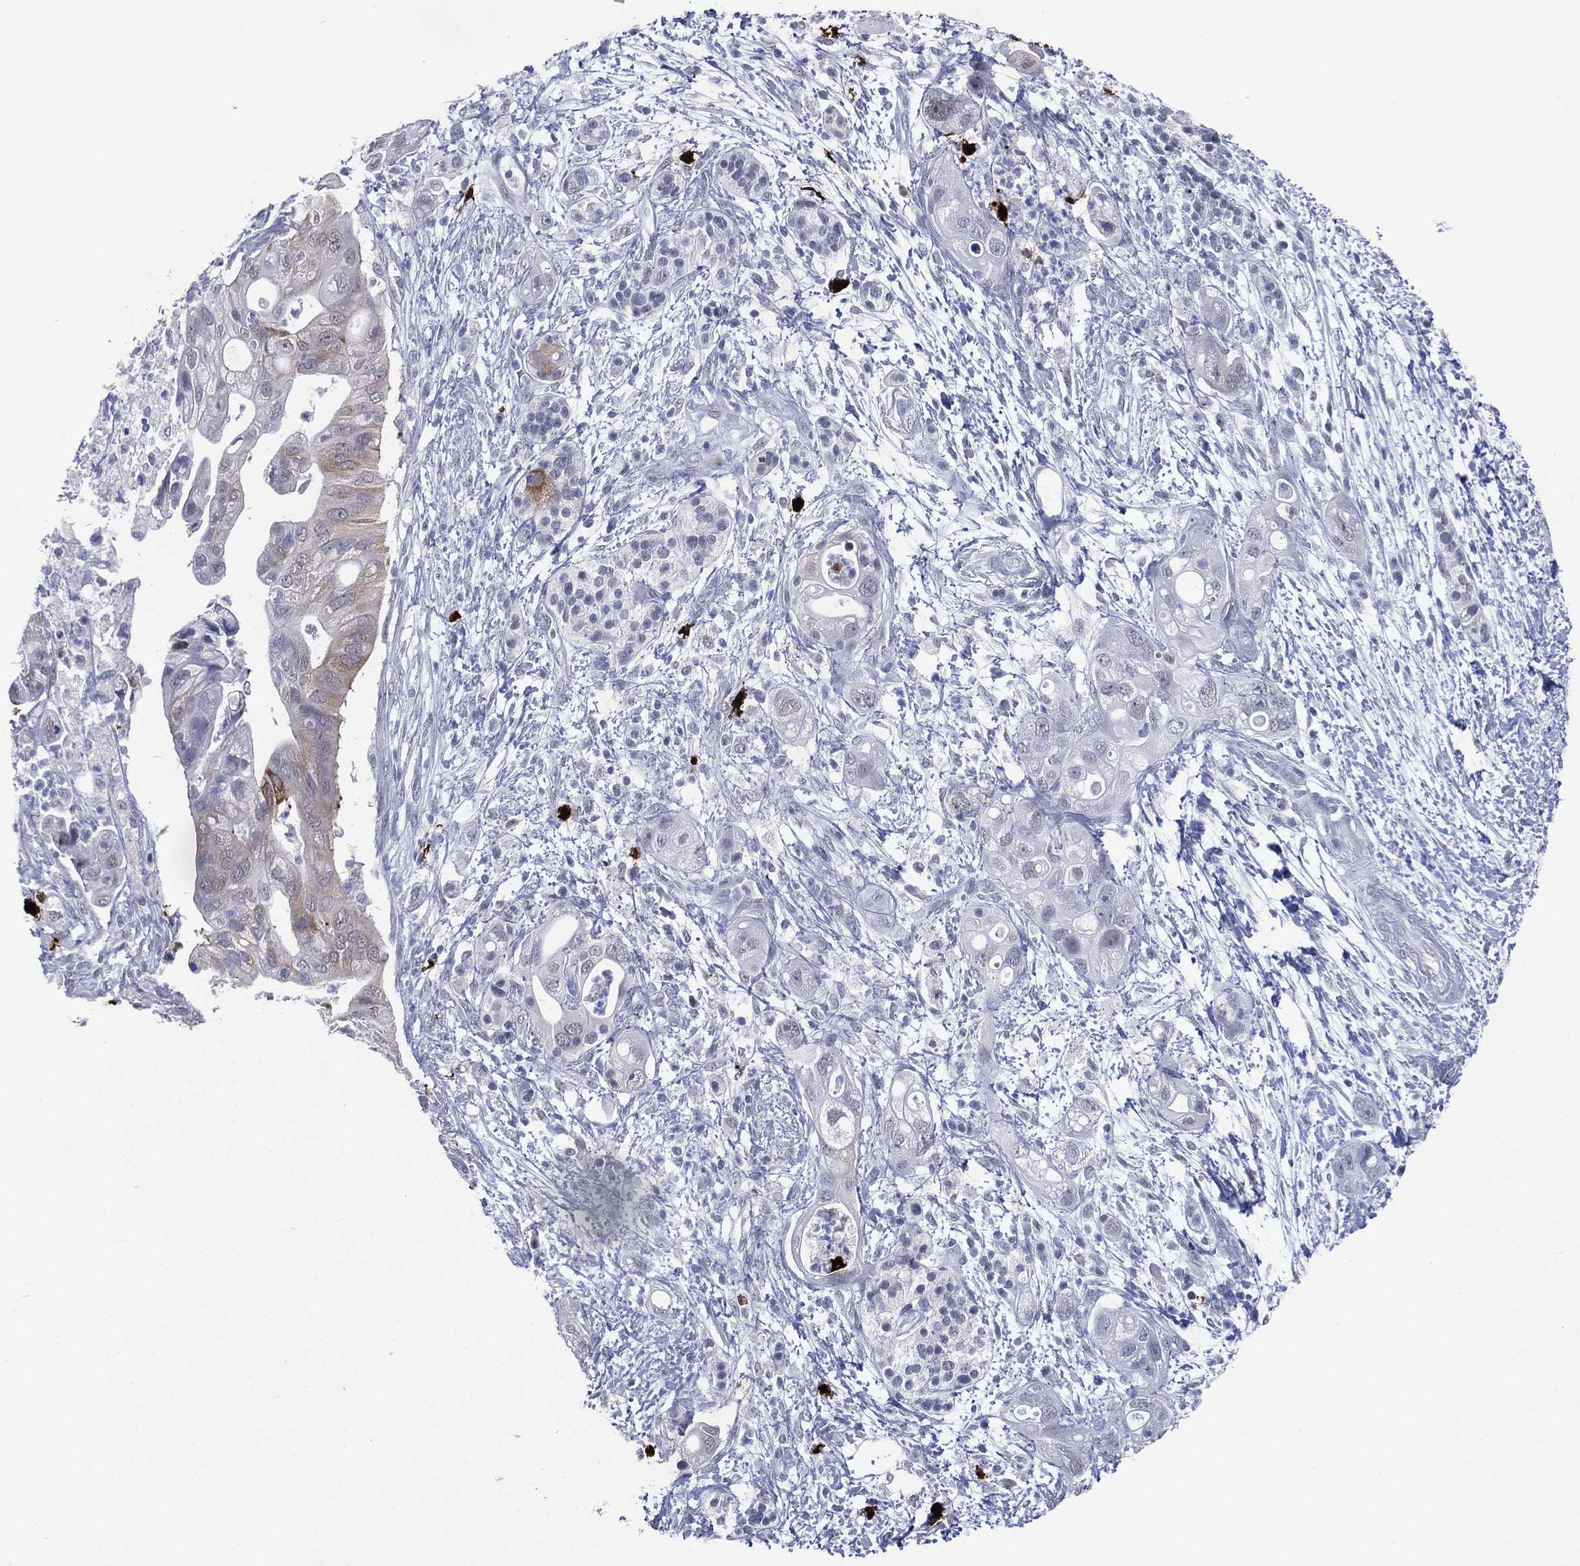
{"staining": {"intensity": "negative", "quantity": "none", "location": "none"}, "tissue": "pancreatic cancer", "cell_type": "Tumor cells", "image_type": "cancer", "snomed": [{"axis": "morphology", "description": "Adenocarcinoma, NOS"}, {"axis": "topography", "description": "Pancreas"}], "caption": "Immunohistochemistry image of neoplastic tissue: human pancreatic cancer (adenocarcinoma) stained with DAB (3,3'-diaminobenzidine) demonstrates no significant protein positivity in tumor cells.", "gene": "CFAP58", "patient": {"sex": "female", "age": 72}}